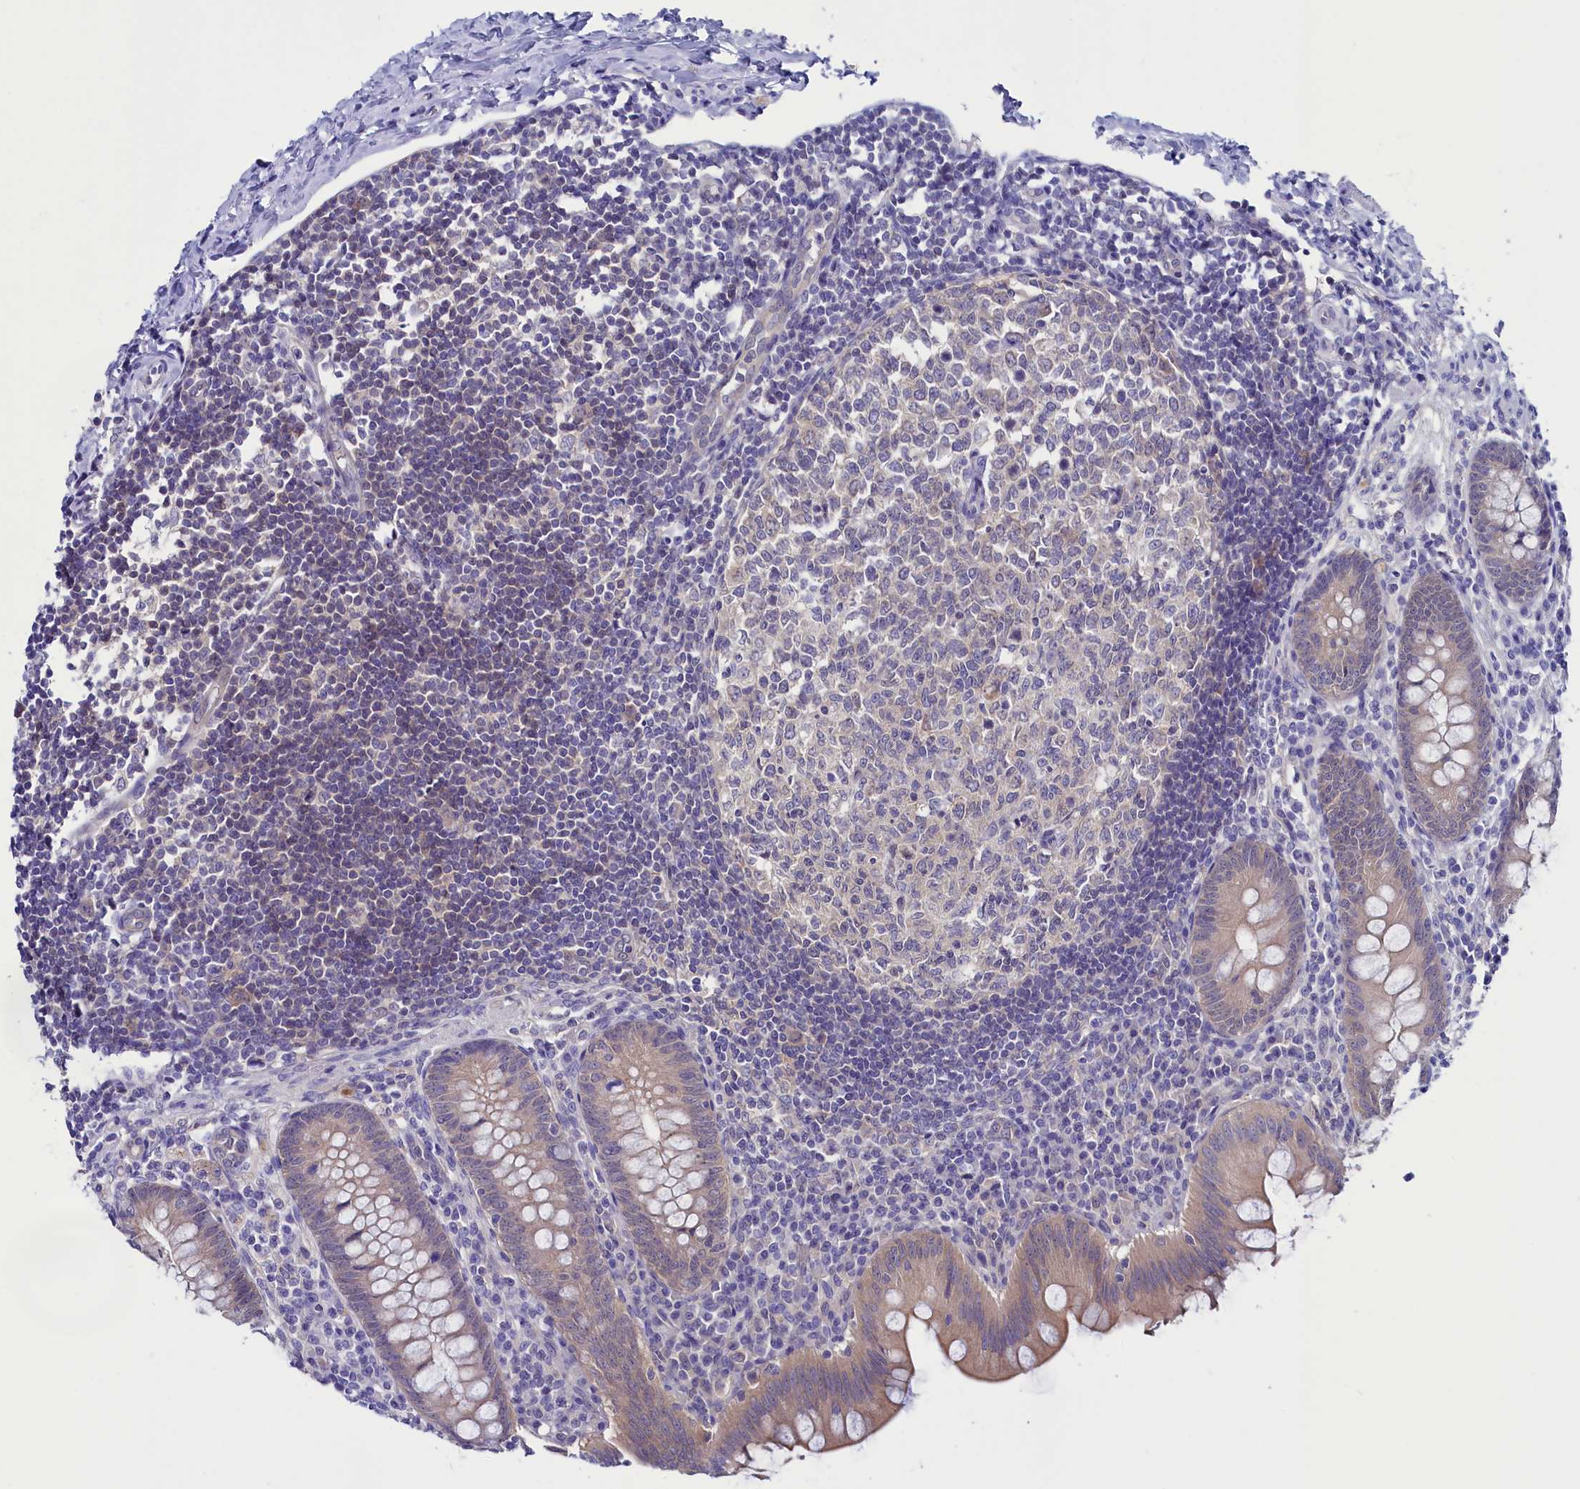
{"staining": {"intensity": "moderate", "quantity": ">75%", "location": "cytoplasmic/membranous"}, "tissue": "appendix", "cell_type": "Glandular cells", "image_type": "normal", "snomed": [{"axis": "morphology", "description": "Normal tissue, NOS"}, {"axis": "topography", "description": "Appendix"}], "caption": "Appendix stained for a protein shows moderate cytoplasmic/membranous positivity in glandular cells. (Brightfield microscopy of DAB IHC at high magnification).", "gene": "CIAPIN1", "patient": {"sex": "female", "age": 33}}